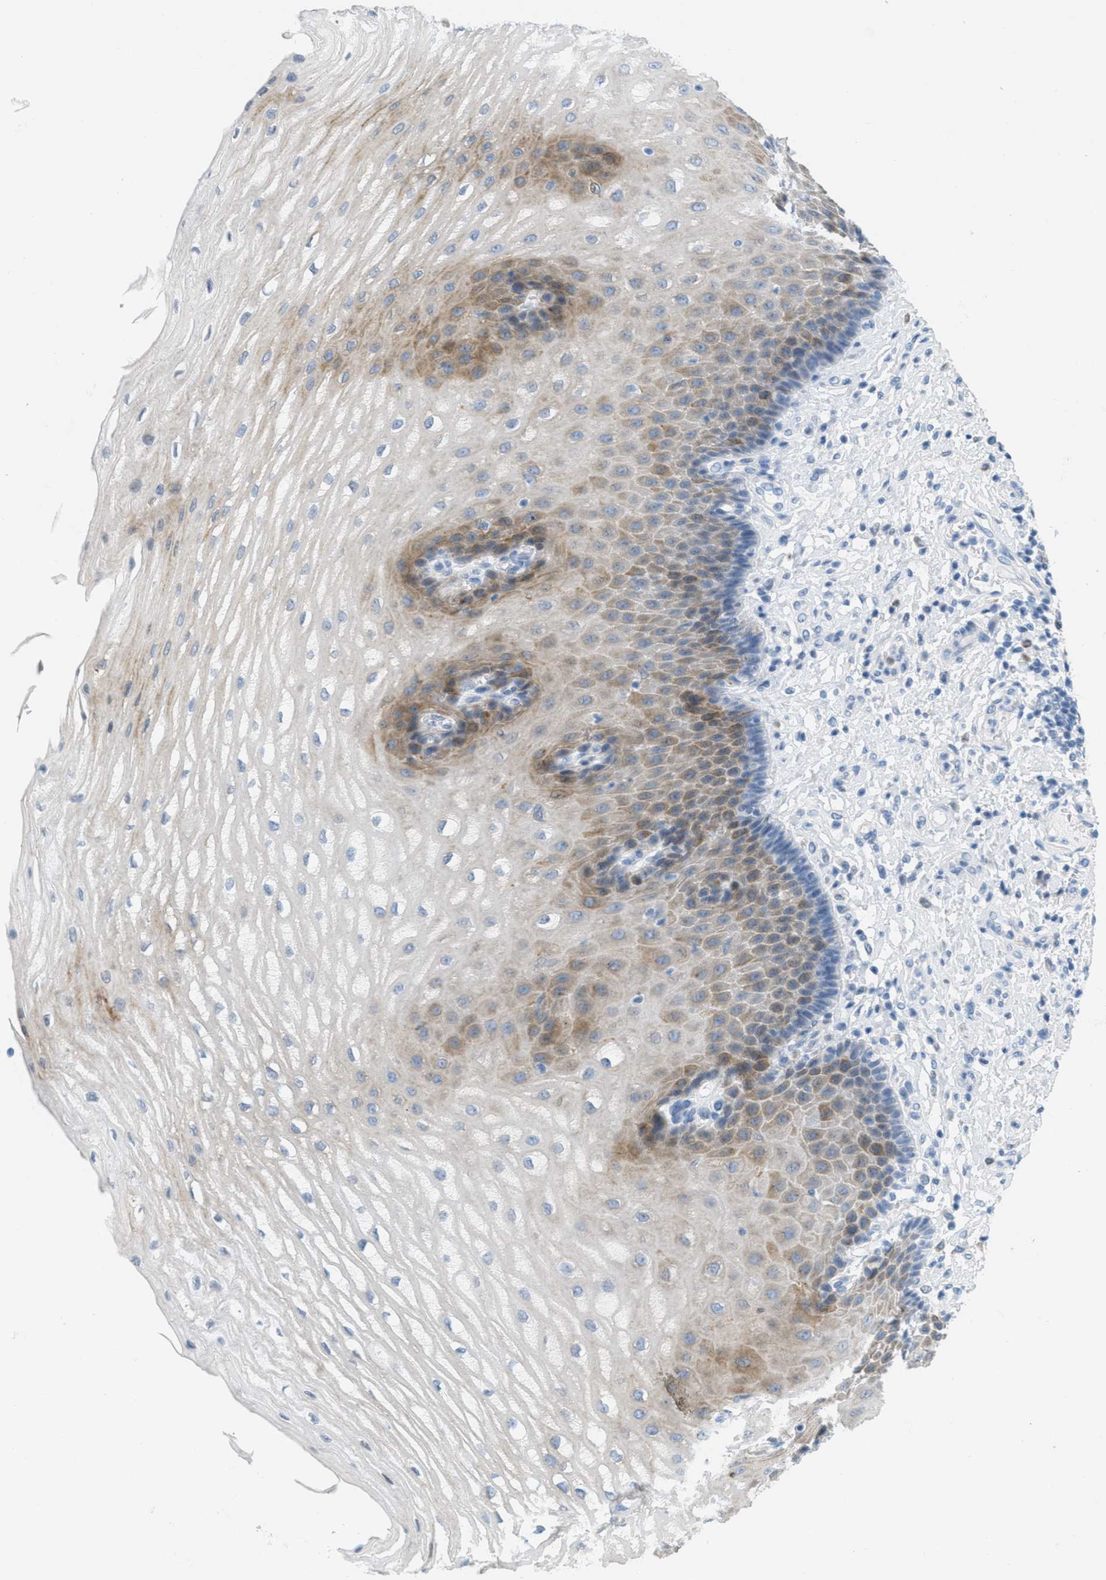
{"staining": {"intensity": "moderate", "quantity": "25%-75%", "location": "cytoplasmic/membranous"}, "tissue": "esophagus", "cell_type": "Squamous epithelial cells", "image_type": "normal", "snomed": [{"axis": "morphology", "description": "Normal tissue, NOS"}, {"axis": "topography", "description": "Esophagus"}], "caption": "Immunohistochemical staining of unremarkable esophagus reveals medium levels of moderate cytoplasmic/membranous positivity in about 25%-75% of squamous epithelial cells.", "gene": "TEX264", "patient": {"sex": "male", "age": 54}}